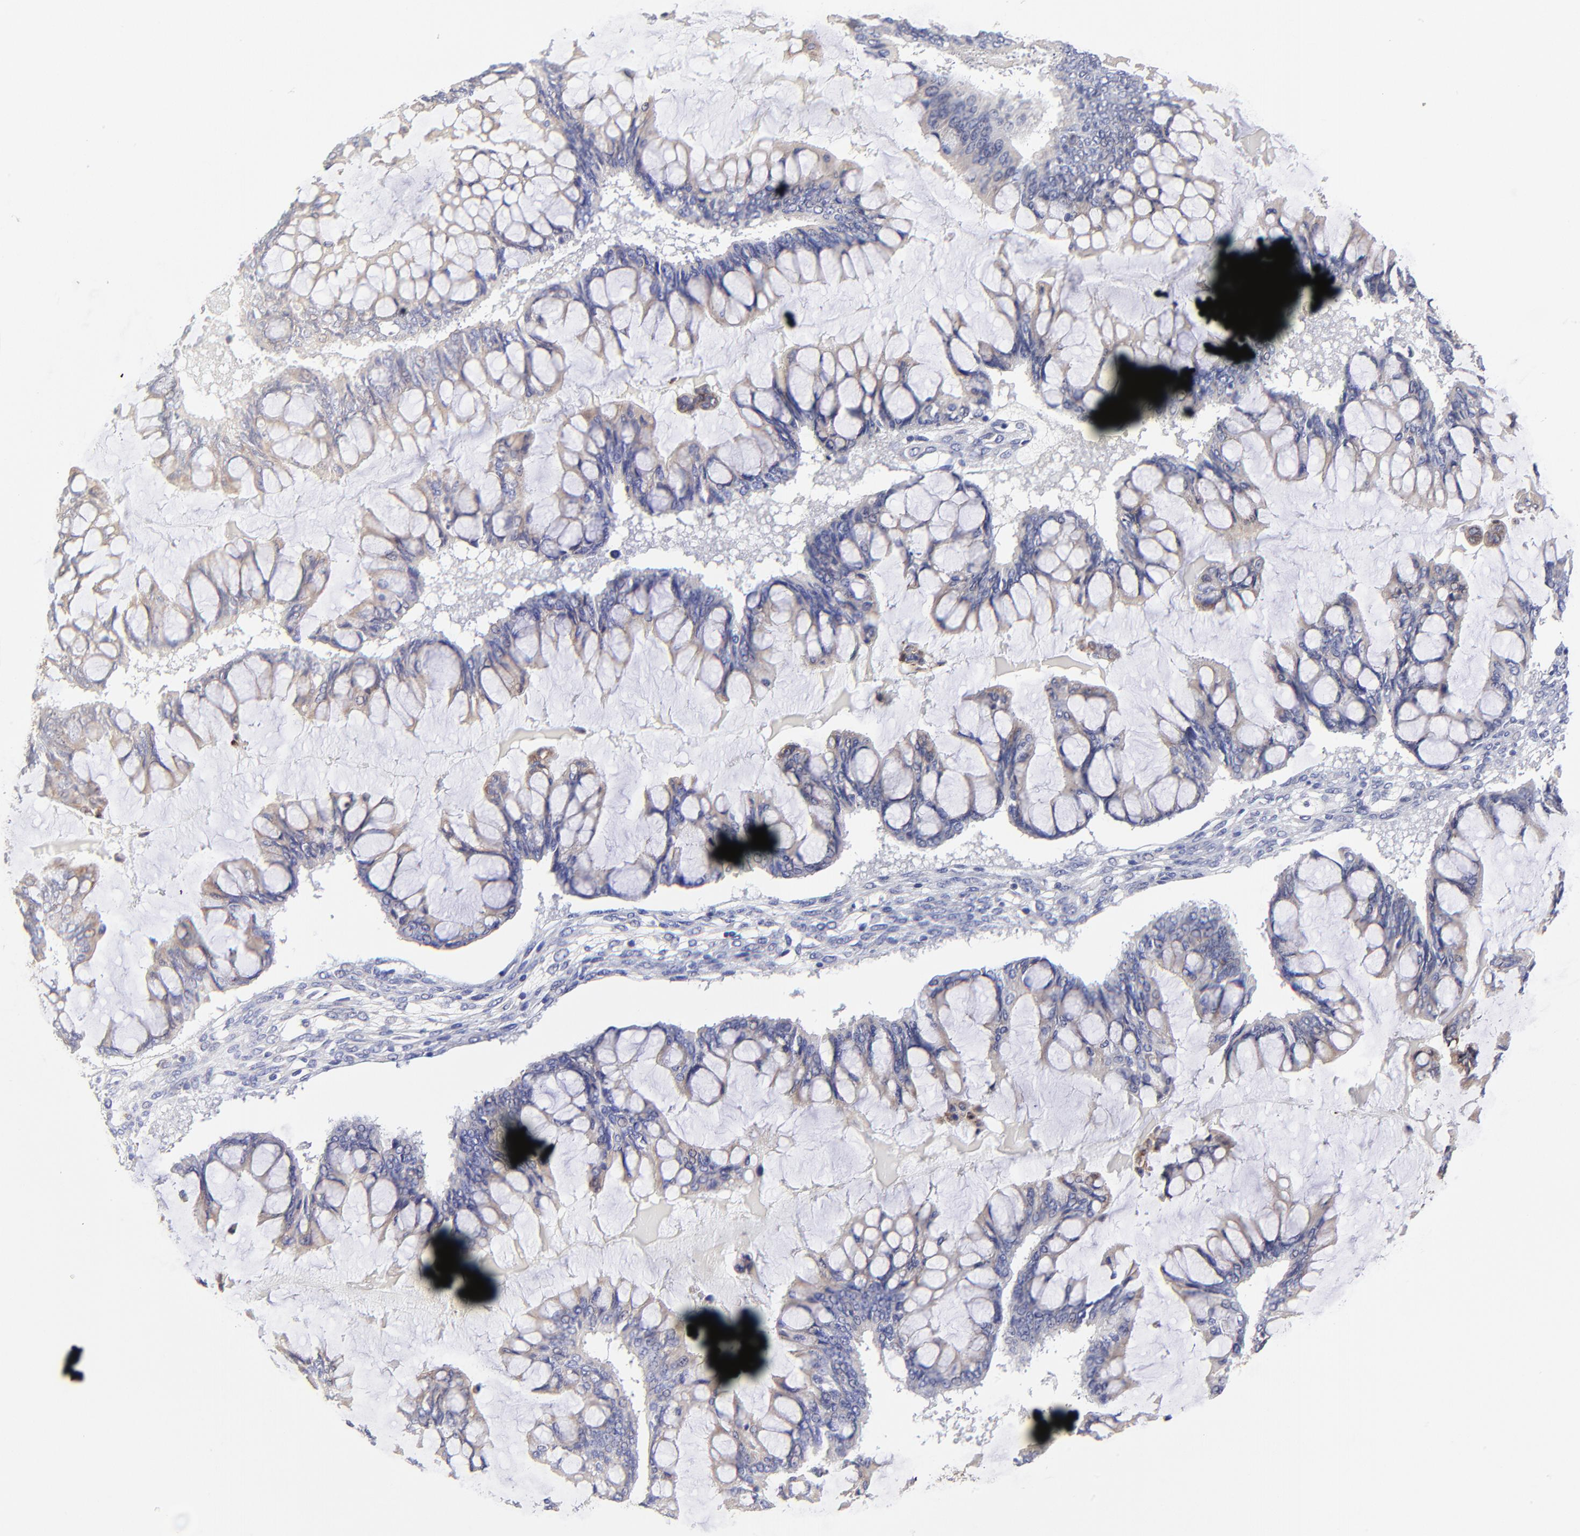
{"staining": {"intensity": "weak", "quantity": ">75%", "location": "cytoplasmic/membranous"}, "tissue": "ovarian cancer", "cell_type": "Tumor cells", "image_type": "cancer", "snomed": [{"axis": "morphology", "description": "Cystadenocarcinoma, mucinous, NOS"}, {"axis": "topography", "description": "Ovary"}], "caption": "Protein expression analysis of ovarian mucinous cystadenocarcinoma displays weak cytoplasmic/membranous expression in approximately >75% of tumor cells.", "gene": "GCSAM", "patient": {"sex": "female", "age": 73}}